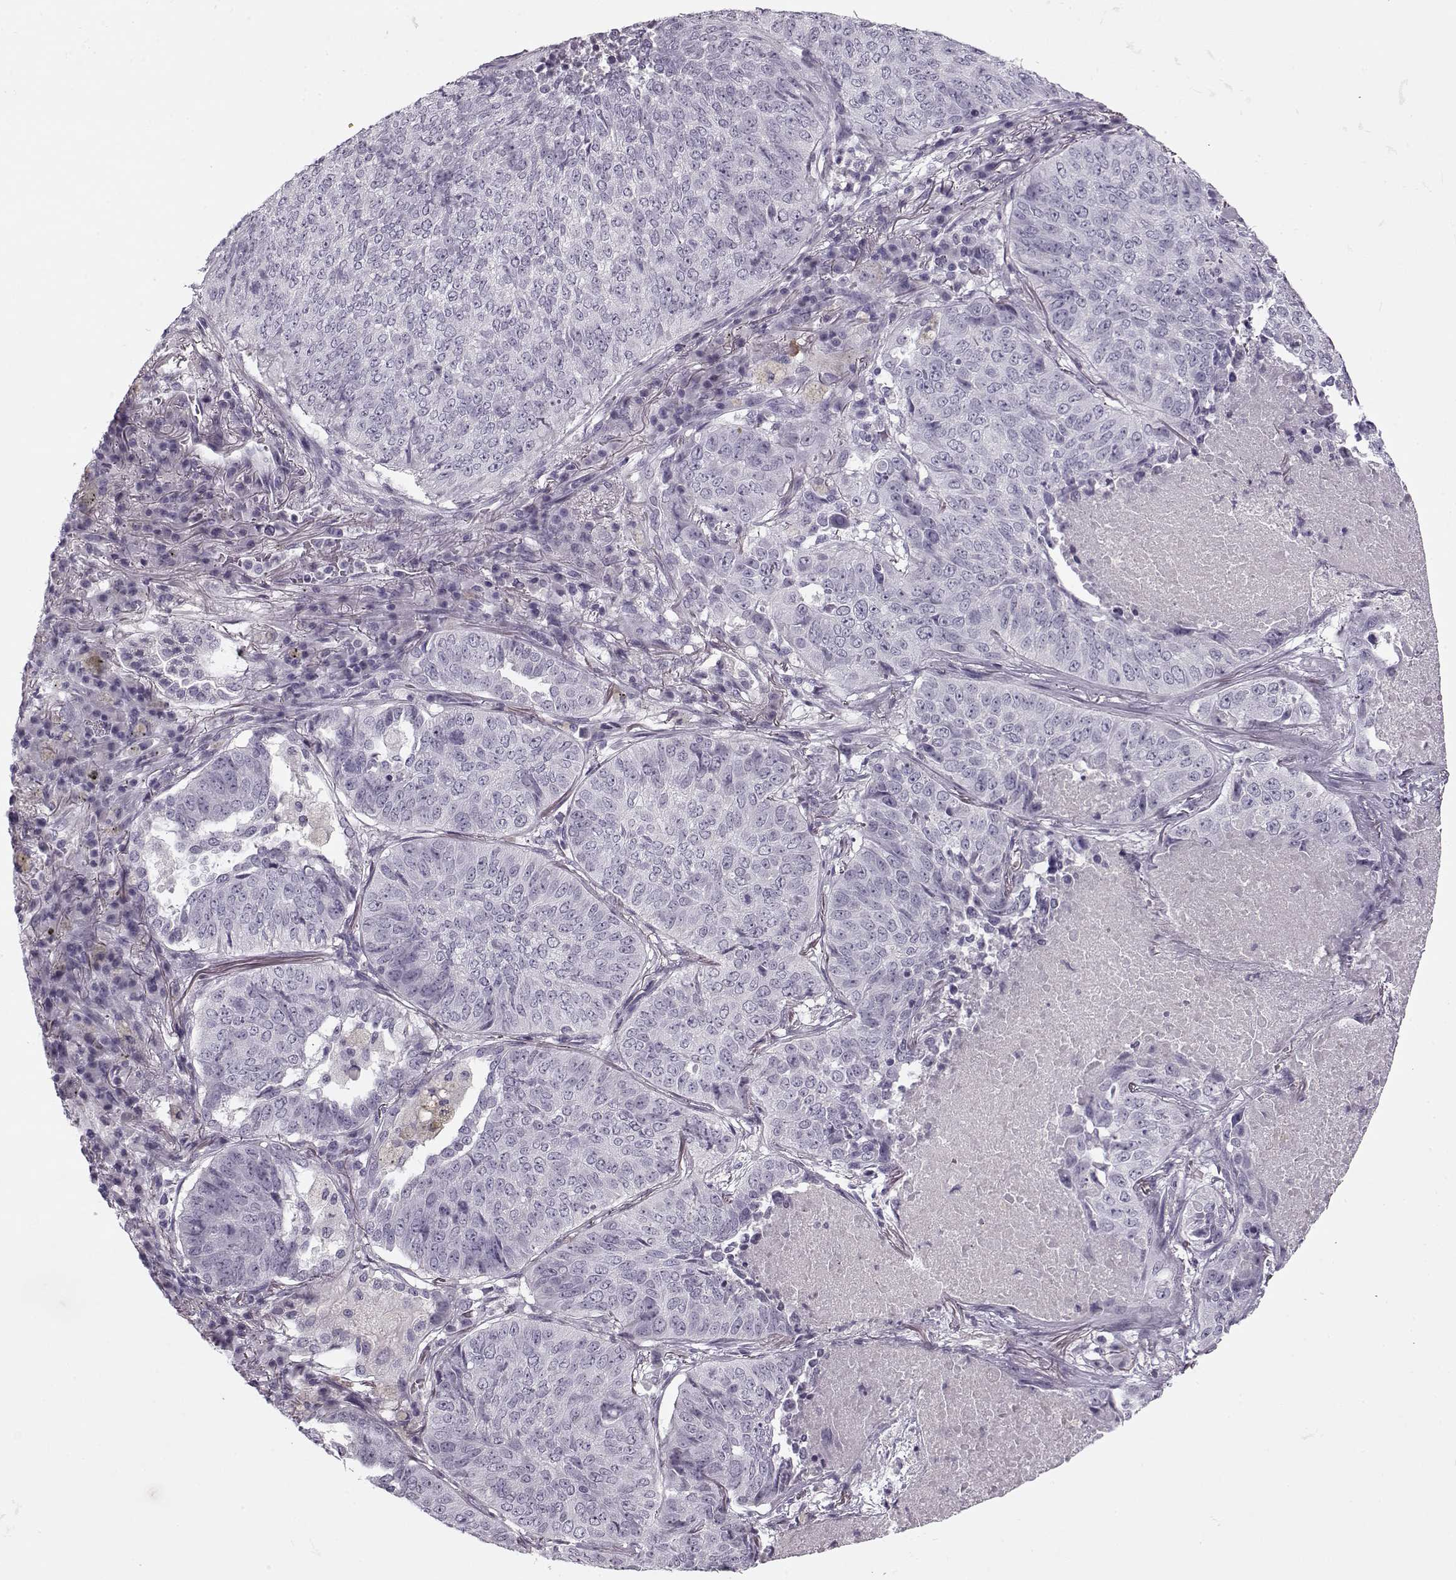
{"staining": {"intensity": "negative", "quantity": "none", "location": "none"}, "tissue": "lung cancer", "cell_type": "Tumor cells", "image_type": "cancer", "snomed": [{"axis": "morphology", "description": "Normal tissue, NOS"}, {"axis": "morphology", "description": "Squamous cell carcinoma, NOS"}, {"axis": "topography", "description": "Bronchus"}, {"axis": "topography", "description": "Lung"}], "caption": "Tumor cells are negative for protein expression in human lung cancer (squamous cell carcinoma).", "gene": "PNMT", "patient": {"sex": "male", "age": 64}}